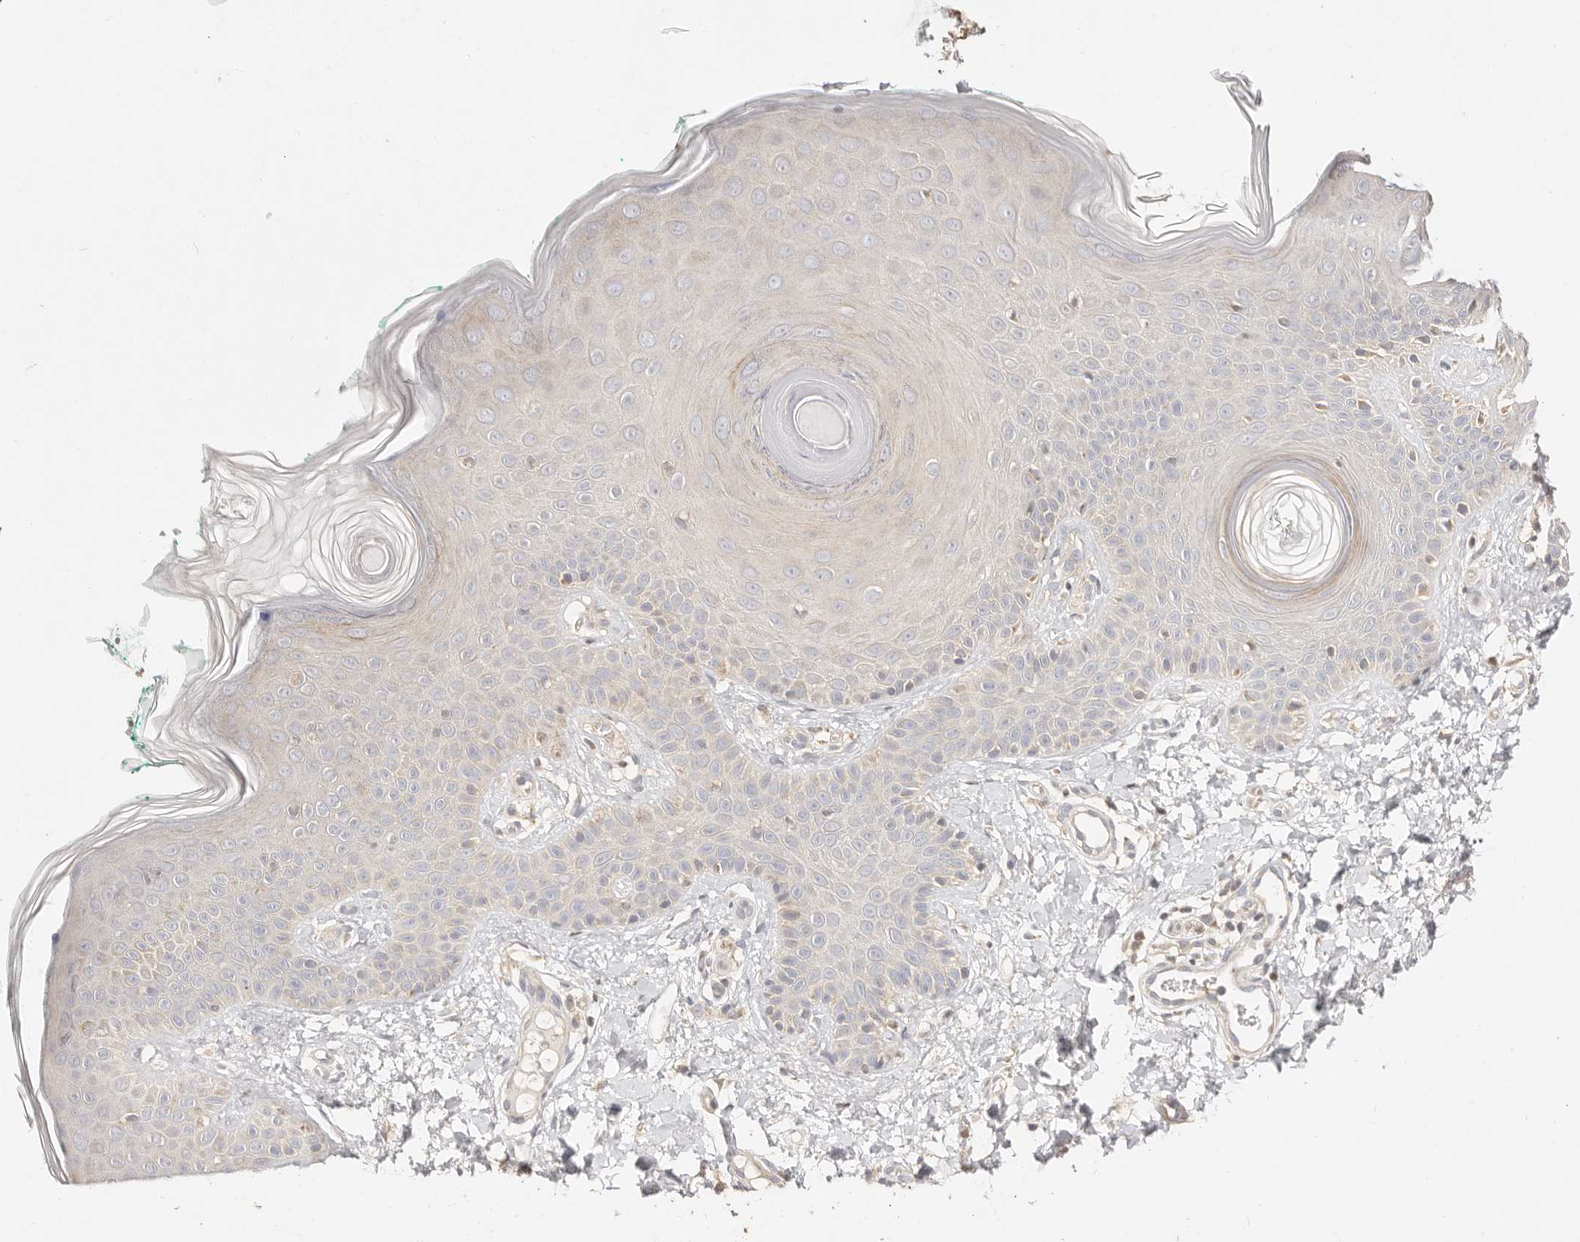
{"staining": {"intensity": "negative", "quantity": "none", "location": "none"}, "tissue": "skin", "cell_type": "Fibroblasts", "image_type": "normal", "snomed": [{"axis": "morphology", "description": "Normal tissue, NOS"}, {"axis": "topography", "description": "Skin"}], "caption": "Human skin stained for a protein using IHC exhibits no expression in fibroblasts.", "gene": "KCMF1", "patient": {"sex": "male", "age": 37}}